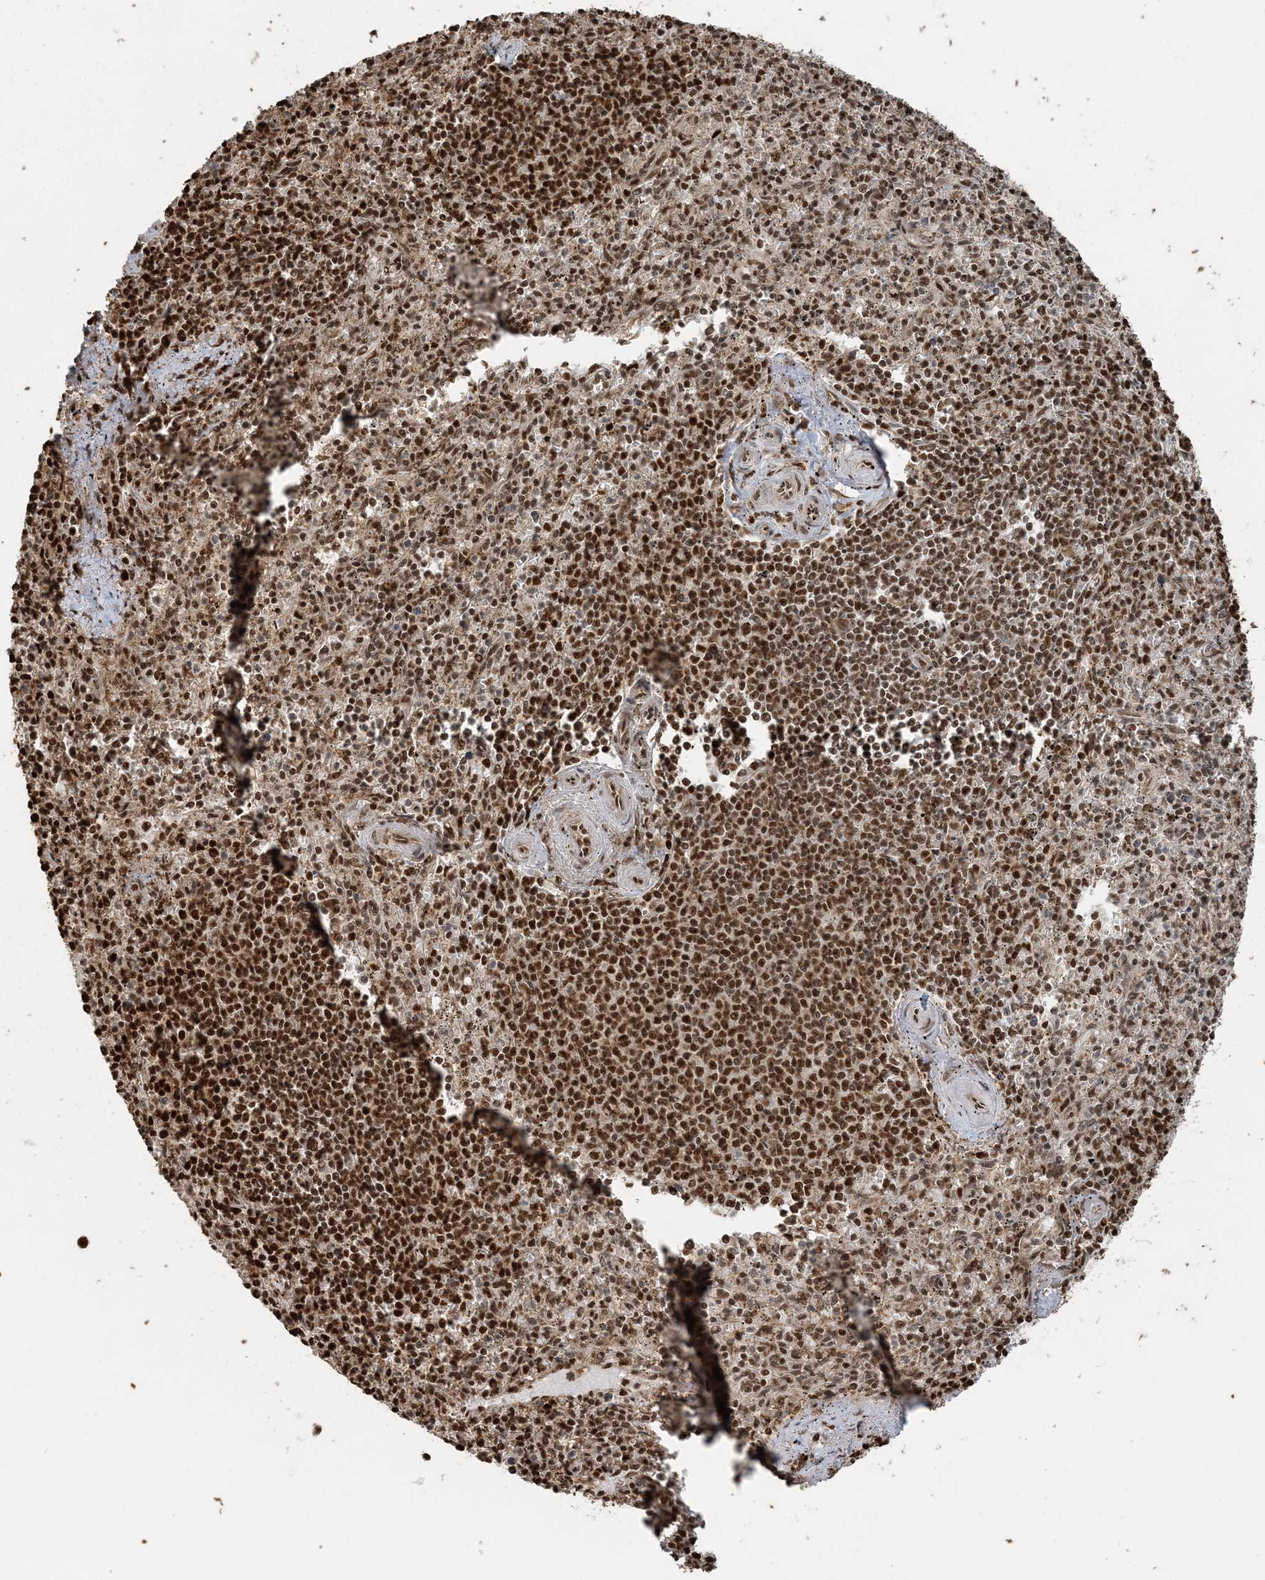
{"staining": {"intensity": "moderate", "quantity": ">75%", "location": "nuclear"}, "tissue": "spleen", "cell_type": "Cells in red pulp", "image_type": "normal", "snomed": [{"axis": "morphology", "description": "Normal tissue, NOS"}, {"axis": "topography", "description": "Spleen"}], "caption": "Moderate nuclear positivity for a protein is identified in approximately >75% of cells in red pulp of unremarkable spleen using IHC.", "gene": "ARHGAP35", "patient": {"sex": "male", "age": 72}}